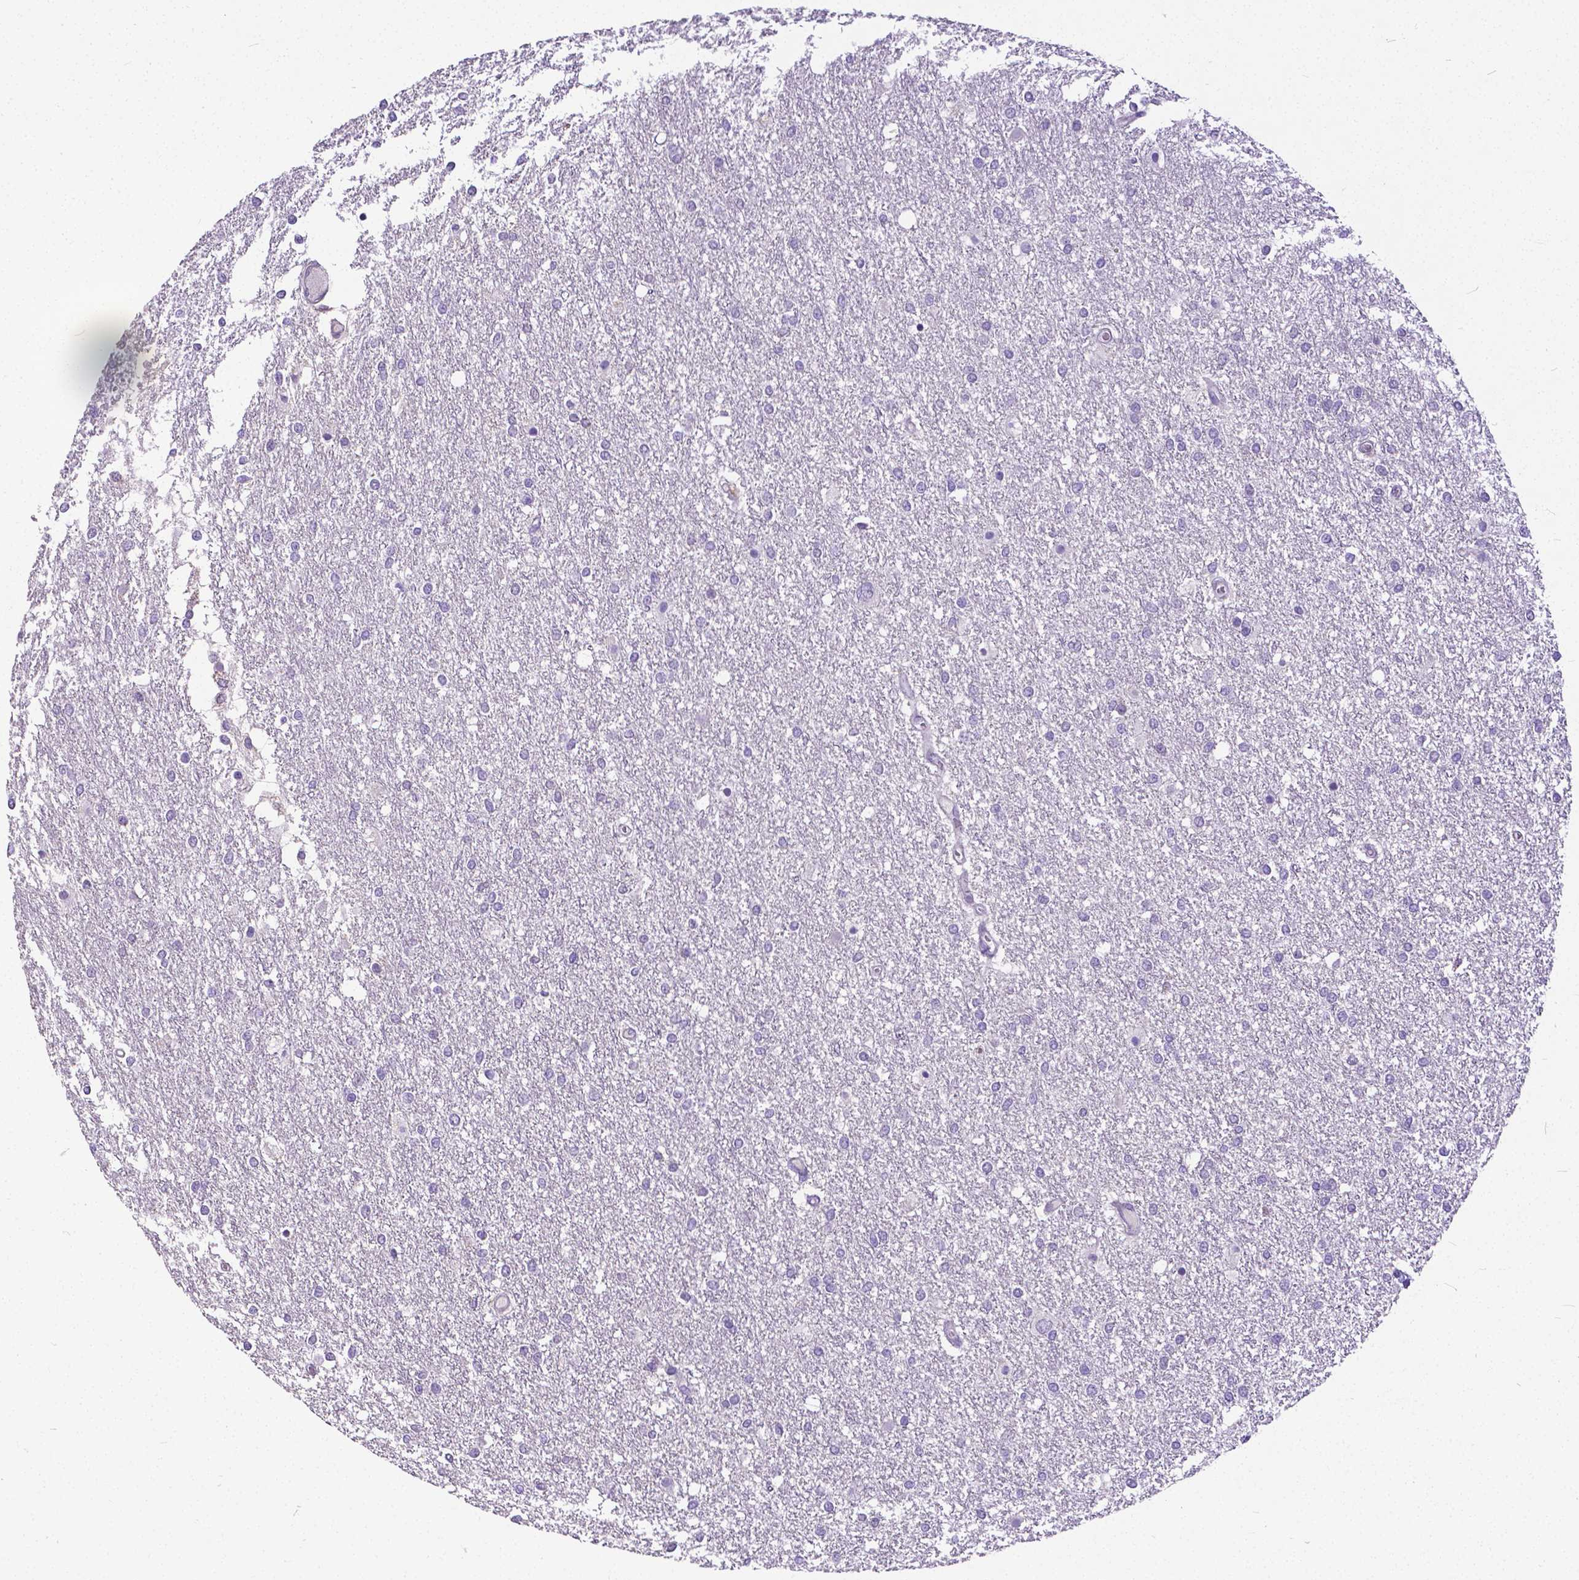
{"staining": {"intensity": "negative", "quantity": "none", "location": "none"}, "tissue": "glioma", "cell_type": "Tumor cells", "image_type": "cancer", "snomed": [{"axis": "morphology", "description": "Glioma, malignant, High grade"}, {"axis": "topography", "description": "Brain"}], "caption": "An immunohistochemistry (IHC) micrograph of malignant high-grade glioma is shown. There is no staining in tumor cells of malignant high-grade glioma.", "gene": "CD4", "patient": {"sex": "female", "age": 61}}